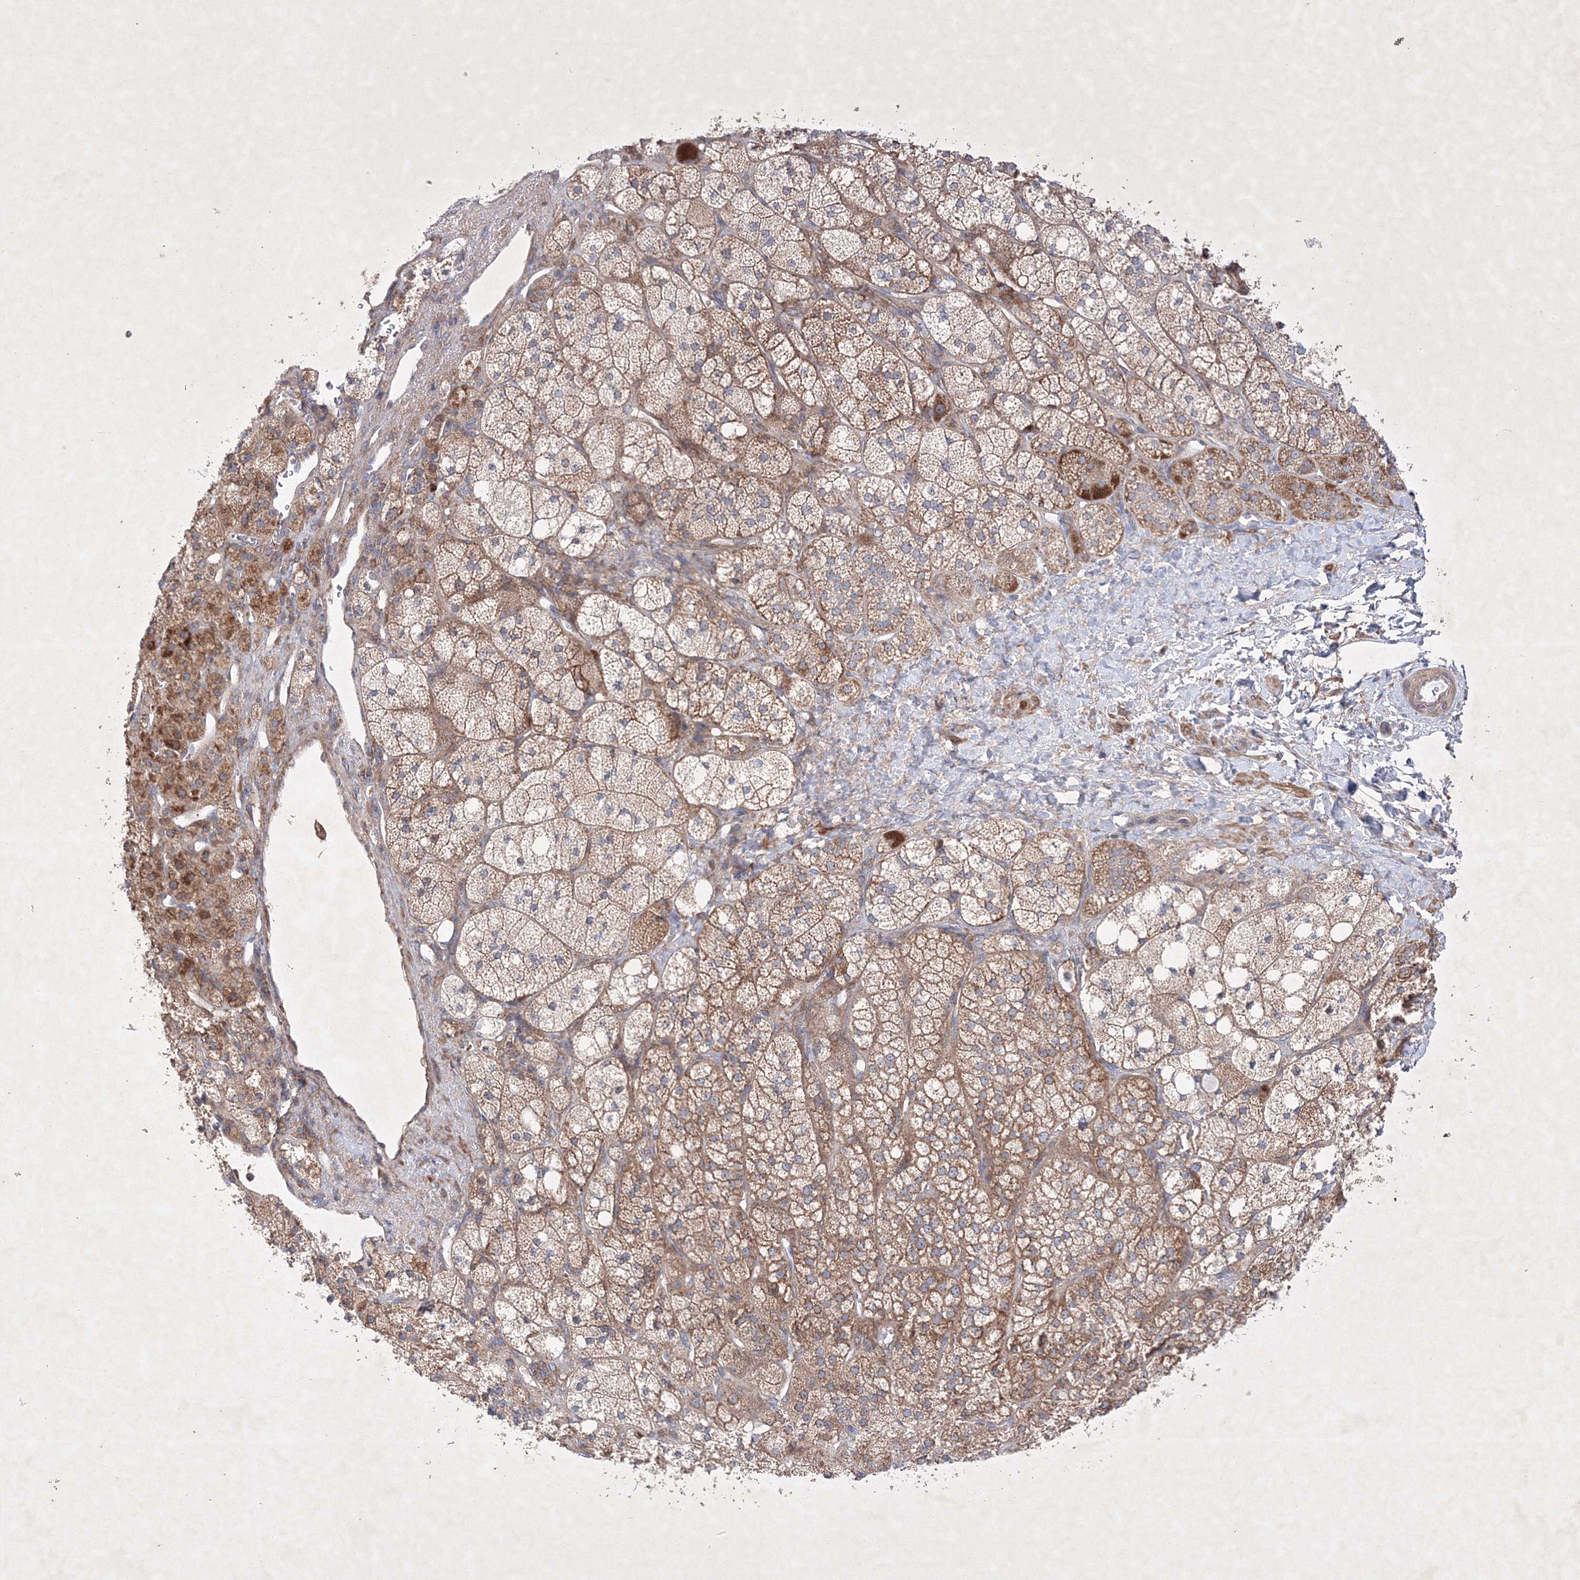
{"staining": {"intensity": "moderate", "quantity": ">75%", "location": "cytoplasmic/membranous"}, "tissue": "adrenal gland", "cell_type": "Glandular cells", "image_type": "normal", "snomed": [{"axis": "morphology", "description": "Normal tissue, NOS"}, {"axis": "topography", "description": "Adrenal gland"}], "caption": "Immunohistochemistry (DAB (3,3'-diaminobenzidine)) staining of benign human adrenal gland exhibits moderate cytoplasmic/membranous protein expression in approximately >75% of glandular cells.", "gene": "OPA1", "patient": {"sex": "male", "age": 61}}